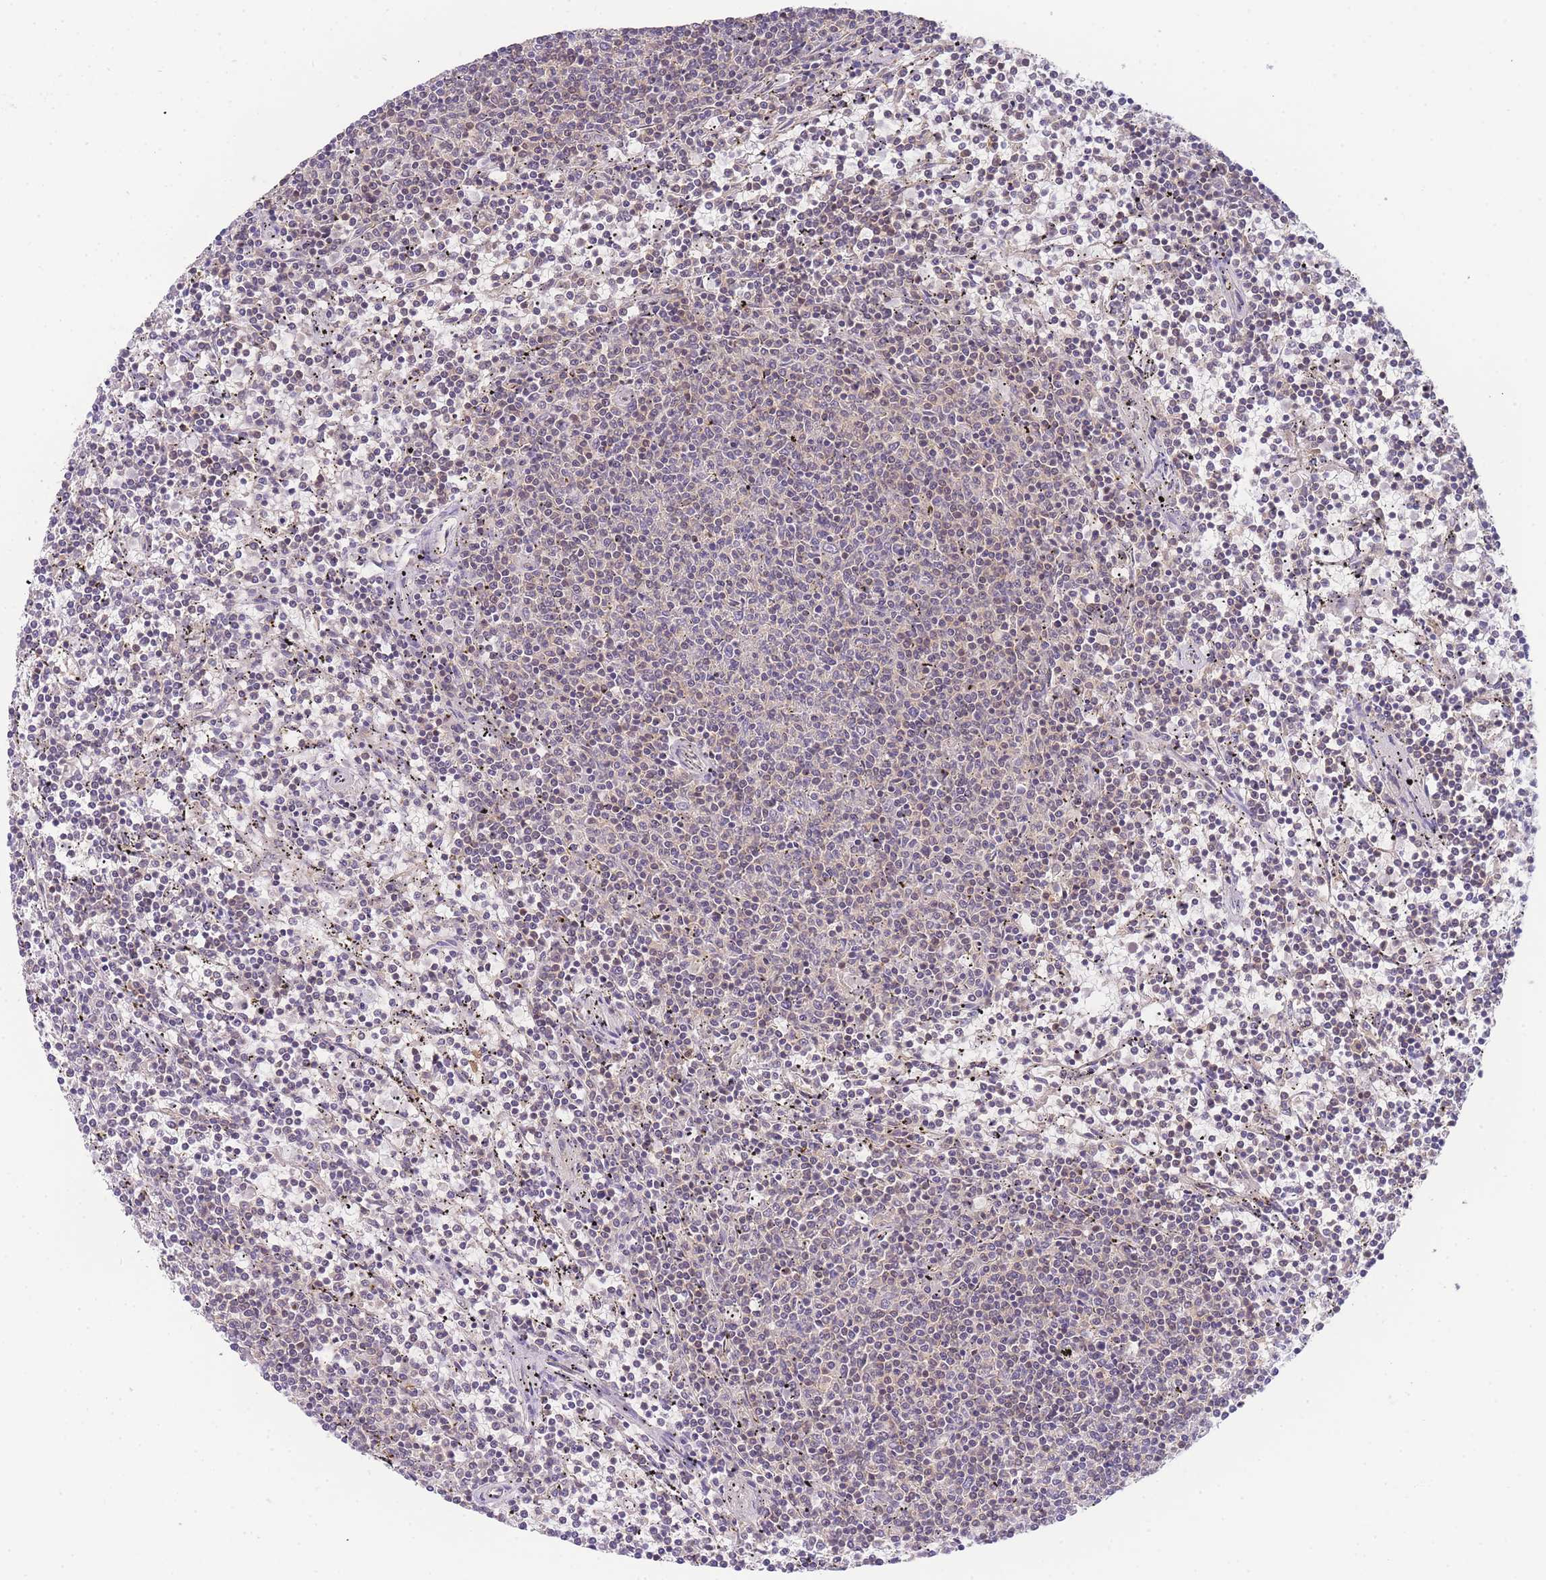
{"staining": {"intensity": "negative", "quantity": "none", "location": "none"}, "tissue": "lymphoma", "cell_type": "Tumor cells", "image_type": "cancer", "snomed": [{"axis": "morphology", "description": "Malignant lymphoma, non-Hodgkin's type, Low grade"}, {"axis": "topography", "description": "Spleen"}], "caption": "High magnification brightfield microscopy of low-grade malignant lymphoma, non-Hodgkin's type stained with DAB (3,3'-diaminobenzidine) (brown) and counterstained with hematoxylin (blue): tumor cells show no significant staining.", "gene": "KIAA1191", "patient": {"sex": "female", "age": 50}}